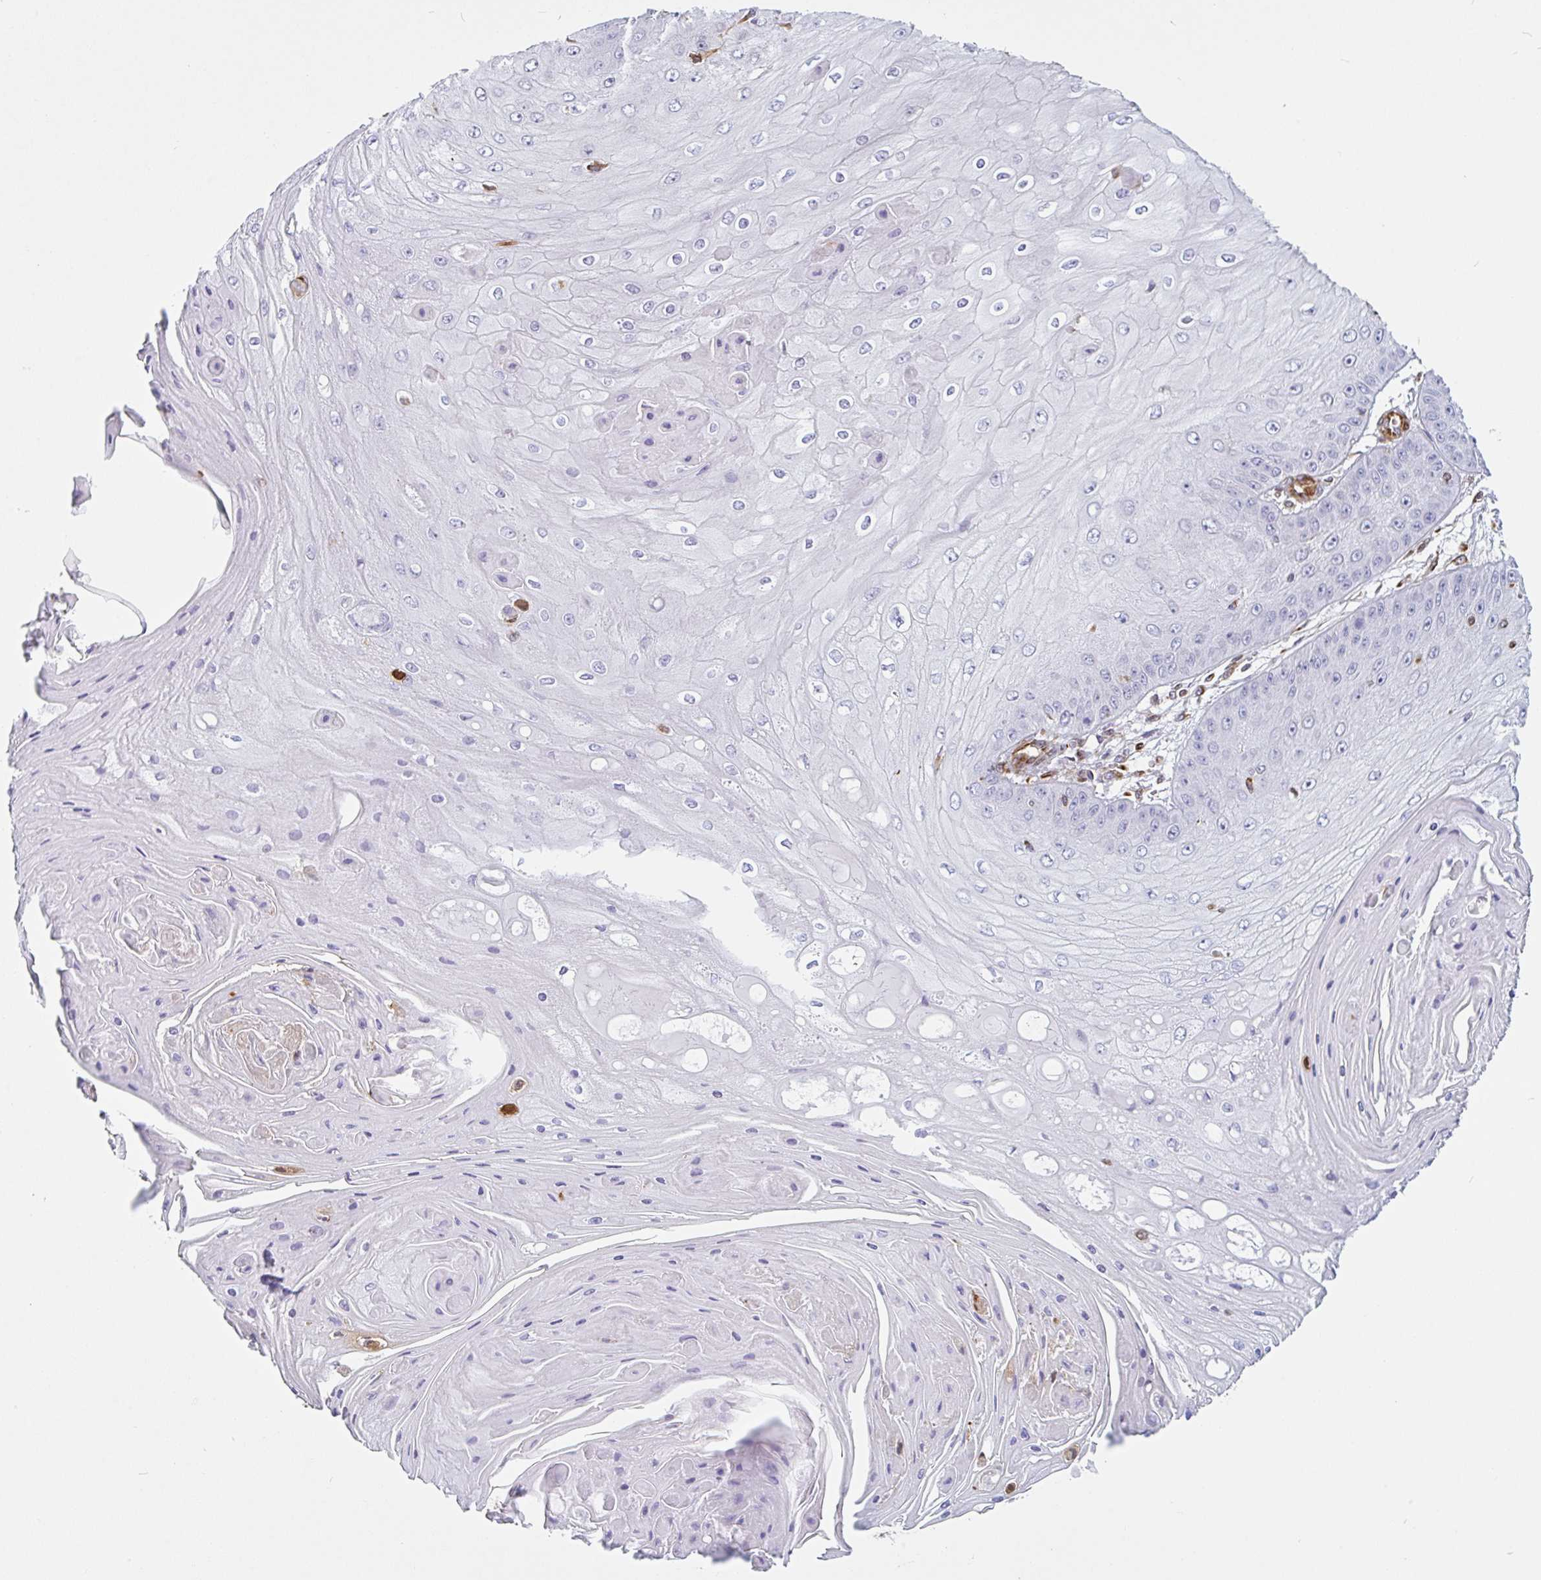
{"staining": {"intensity": "negative", "quantity": "none", "location": "none"}, "tissue": "skin cancer", "cell_type": "Tumor cells", "image_type": "cancer", "snomed": [{"axis": "morphology", "description": "Squamous cell carcinoma, NOS"}, {"axis": "topography", "description": "Skin"}], "caption": "A micrograph of human skin squamous cell carcinoma is negative for staining in tumor cells.", "gene": "PPFIA1", "patient": {"sex": "male", "age": 70}}